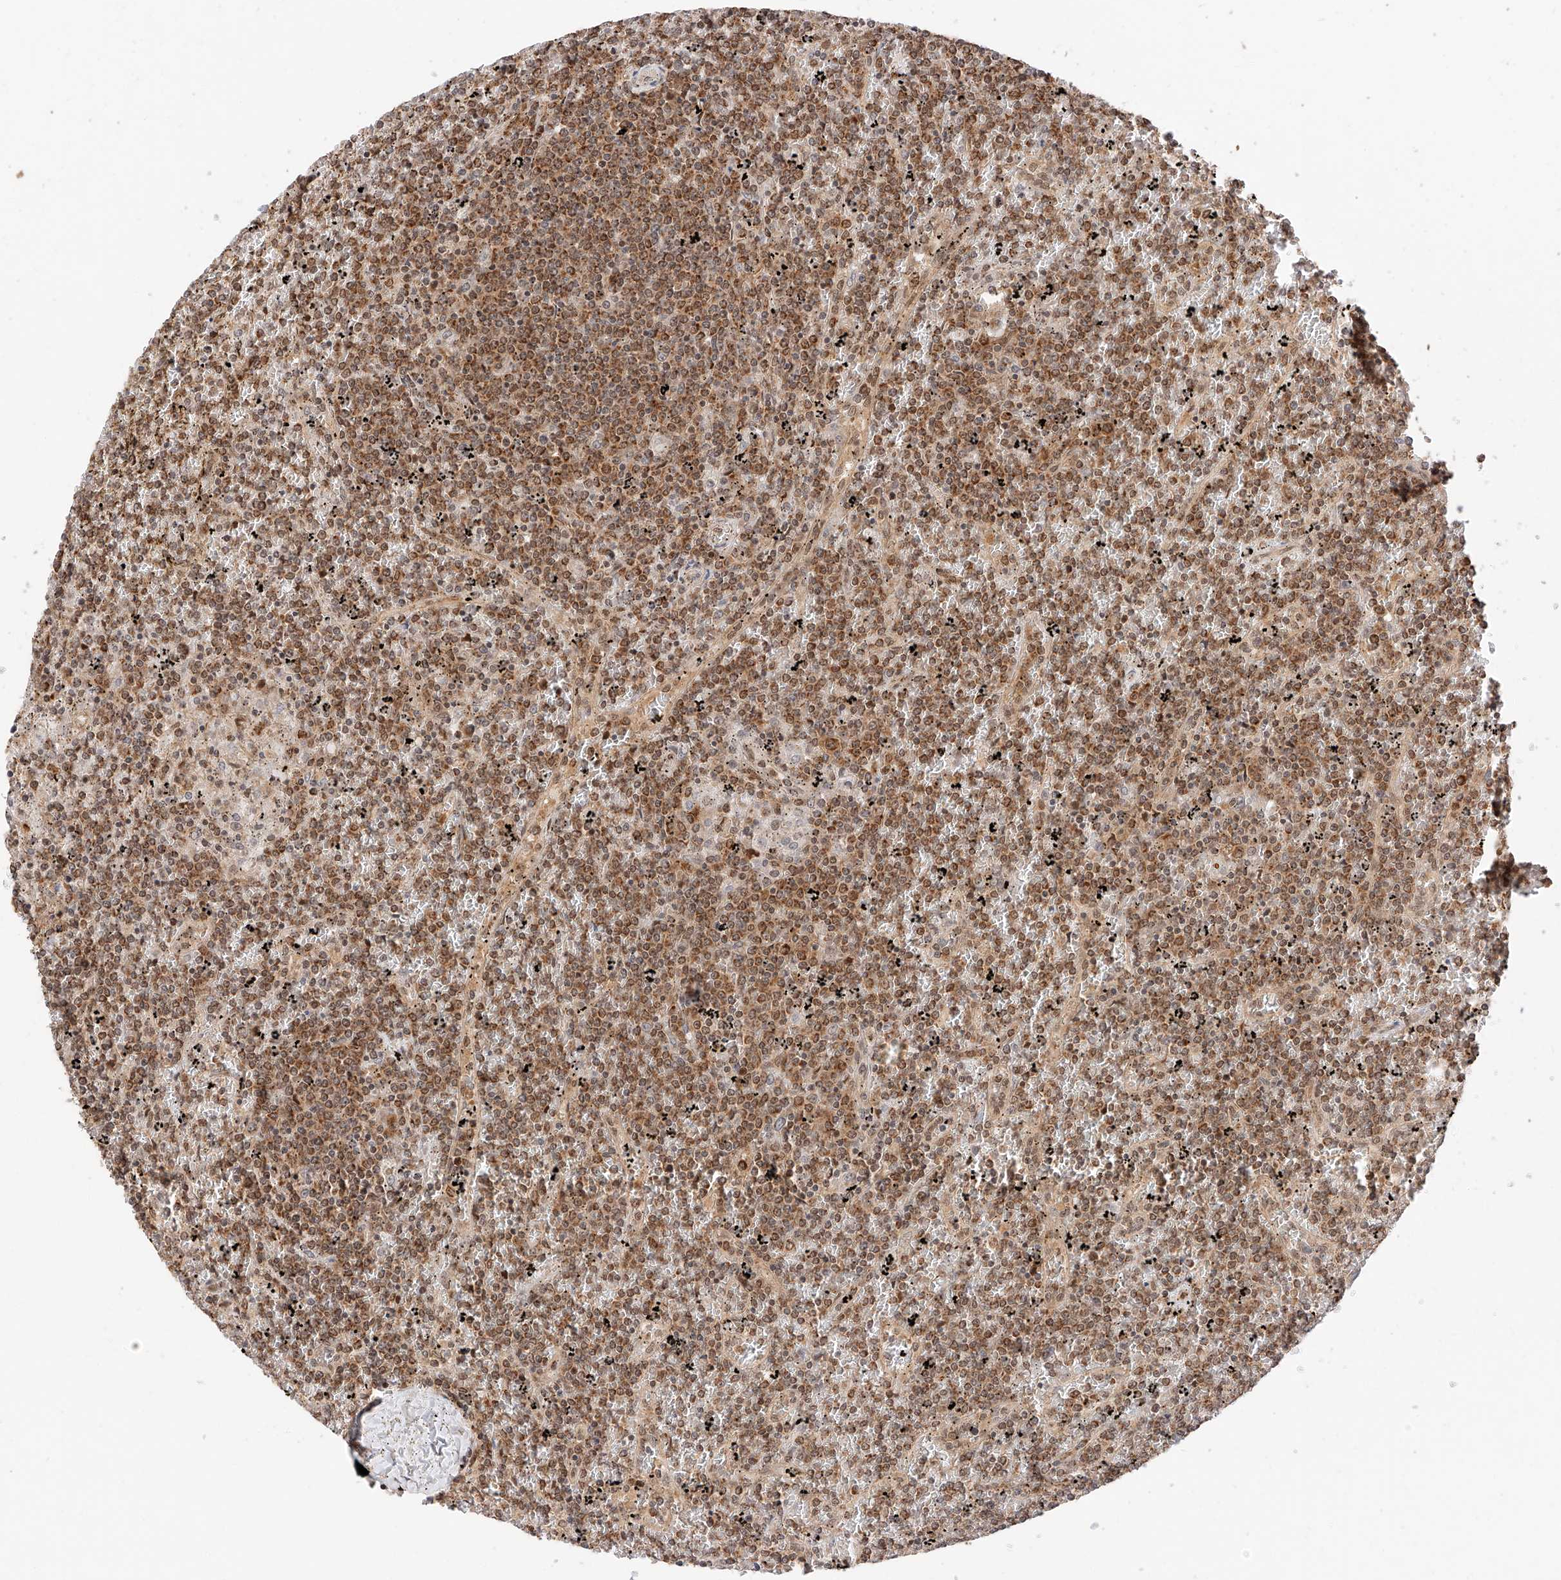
{"staining": {"intensity": "moderate", "quantity": ">75%", "location": "cytoplasmic/membranous,nuclear"}, "tissue": "lymphoma", "cell_type": "Tumor cells", "image_type": "cancer", "snomed": [{"axis": "morphology", "description": "Malignant lymphoma, non-Hodgkin's type, Low grade"}, {"axis": "topography", "description": "Spleen"}], "caption": "An immunohistochemistry (IHC) micrograph of neoplastic tissue is shown. Protein staining in brown shows moderate cytoplasmic/membranous and nuclear positivity in malignant lymphoma, non-Hodgkin's type (low-grade) within tumor cells. The staining was performed using DAB (3,3'-diaminobenzidine), with brown indicating positive protein expression. Nuclei are stained blue with hematoxylin.", "gene": "EIF4H", "patient": {"sex": "female", "age": 19}}